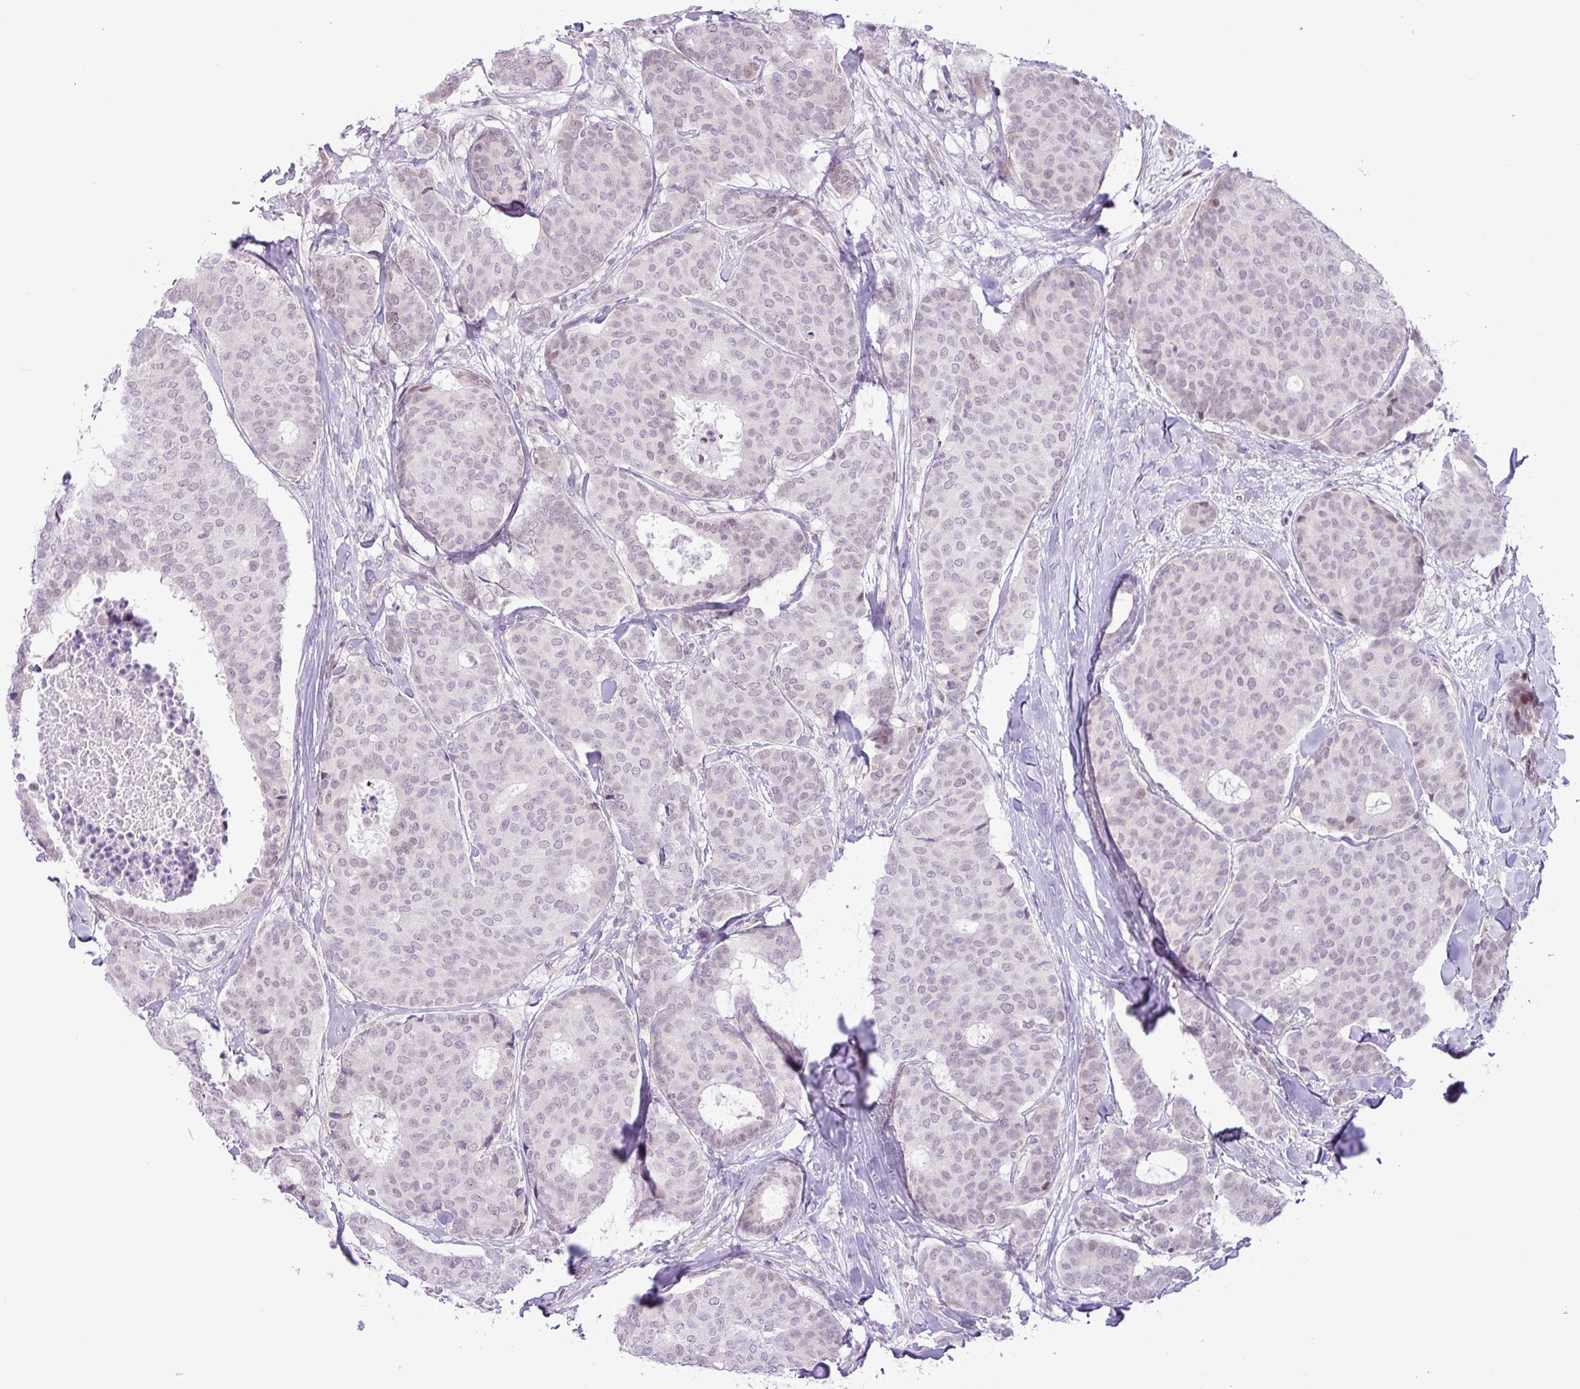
{"staining": {"intensity": "weak", "quantity": "25%-75%", "location": "nuclear"}, "tissue": "breast cancer", "cell_type": "Tumor cells", "image_type": "cancer", "snomed": [{"axis": "morphology", "description": "Duct carcinoma"}, {"axis": "topography", "description": "Breast"}], "caption": "IHC image of breast infiltrating ductal carcinoma stained for a protein (brown), which displays low levels of weak nuclear positivity in about 25%-75% of tumor cells.", "gene": "ELOA2", "patient": {"sex": "female", "age": 75}}